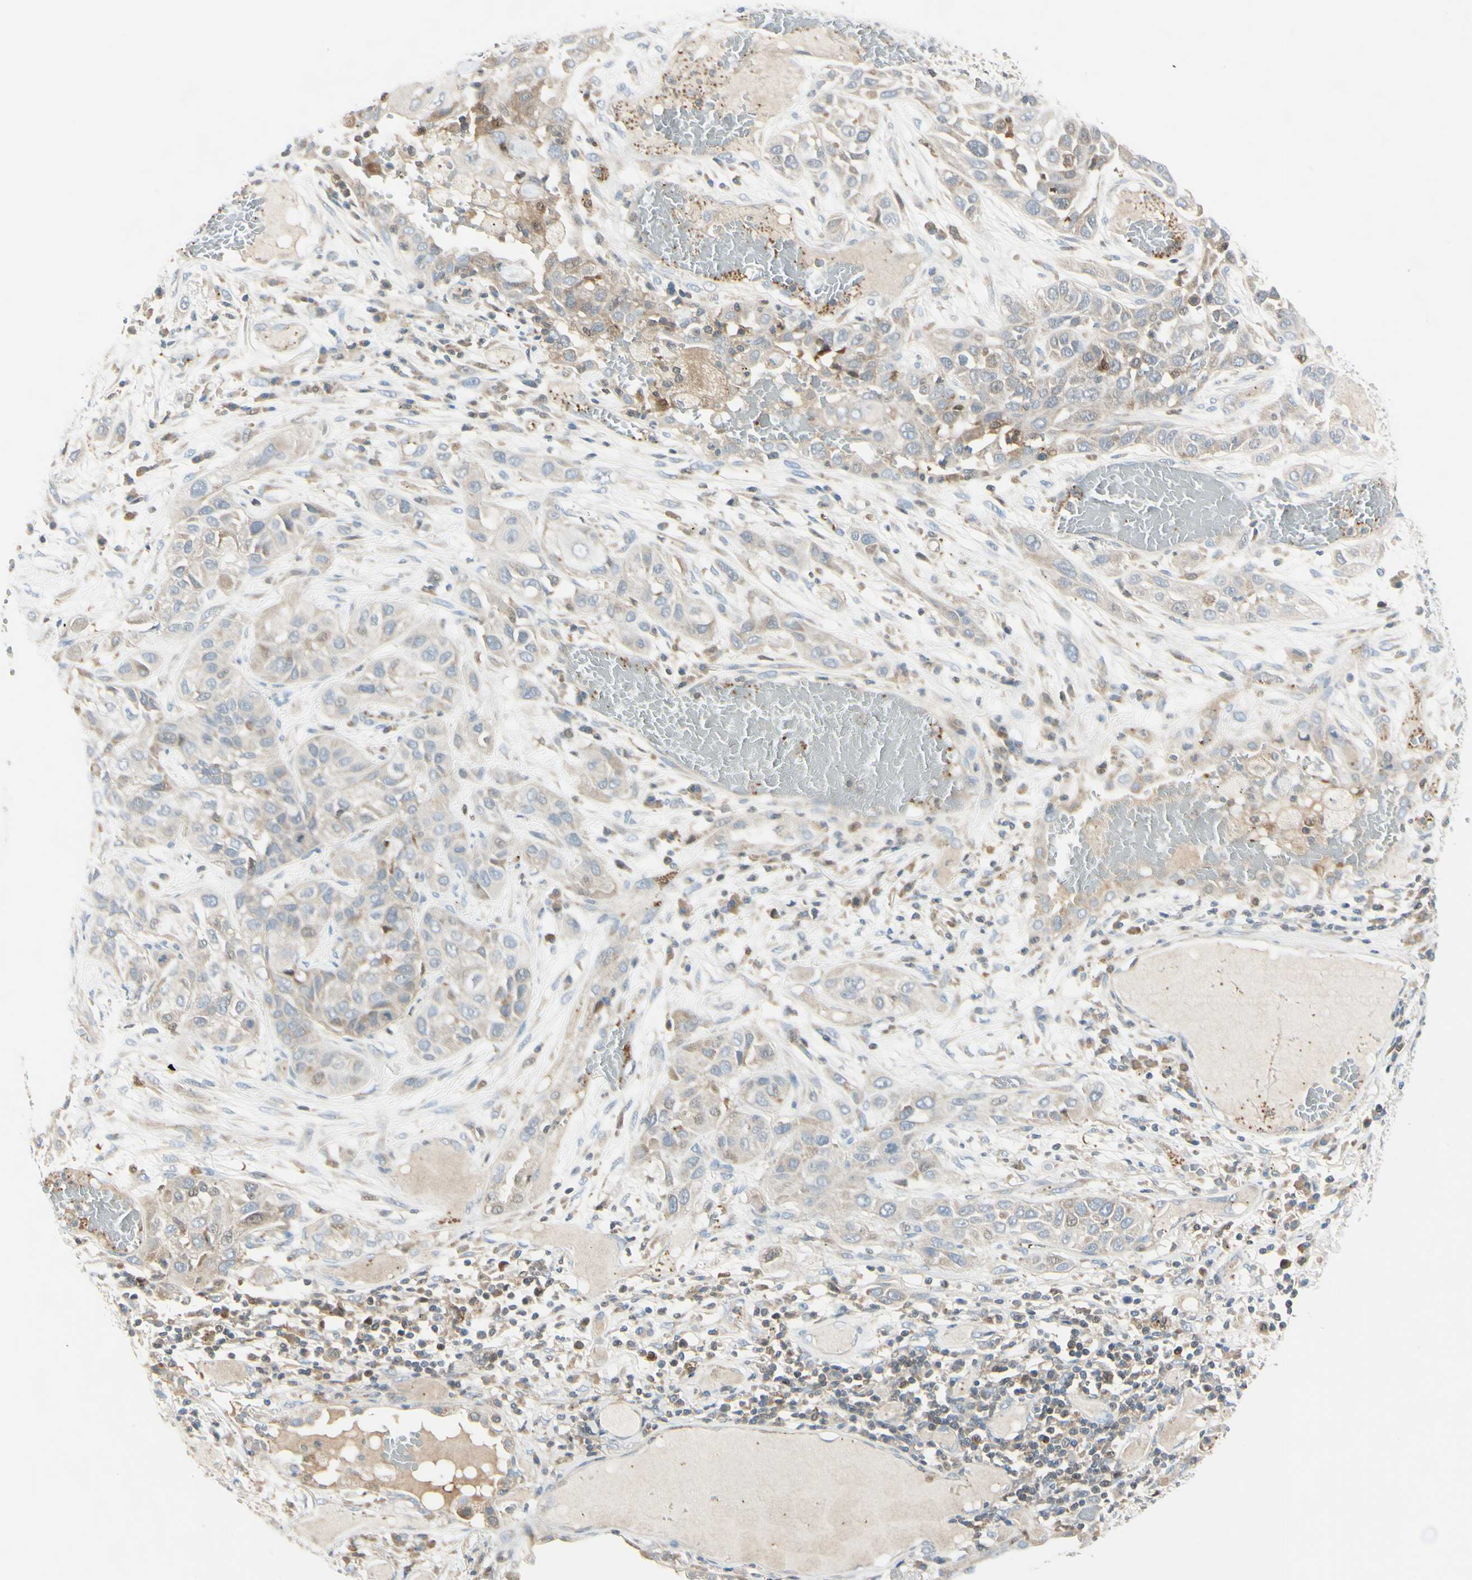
{"staining": {"intensity": "moderate", "quantity": ">75%", "location": "cytoplasmic/membranous"}, "tissue": "lung cancer", "cell_type": "Tumor cells", "image_type": "cancer", "snomed": [{"axis": "morphology", "description": "Squamous cell carcinoma, NOS"}, {"axis": "topography", "description": "Lung"}], "caption": "DAB (3,3'-diaminobenzidine) immunohistochemical staining of lung squamous cell carcinoma shows moderate cytoplasmic/membranous protein staining in about >75% of tumor cells.", "gene": "CYRIB", "patient": {"sex": "male", "age": 71}}